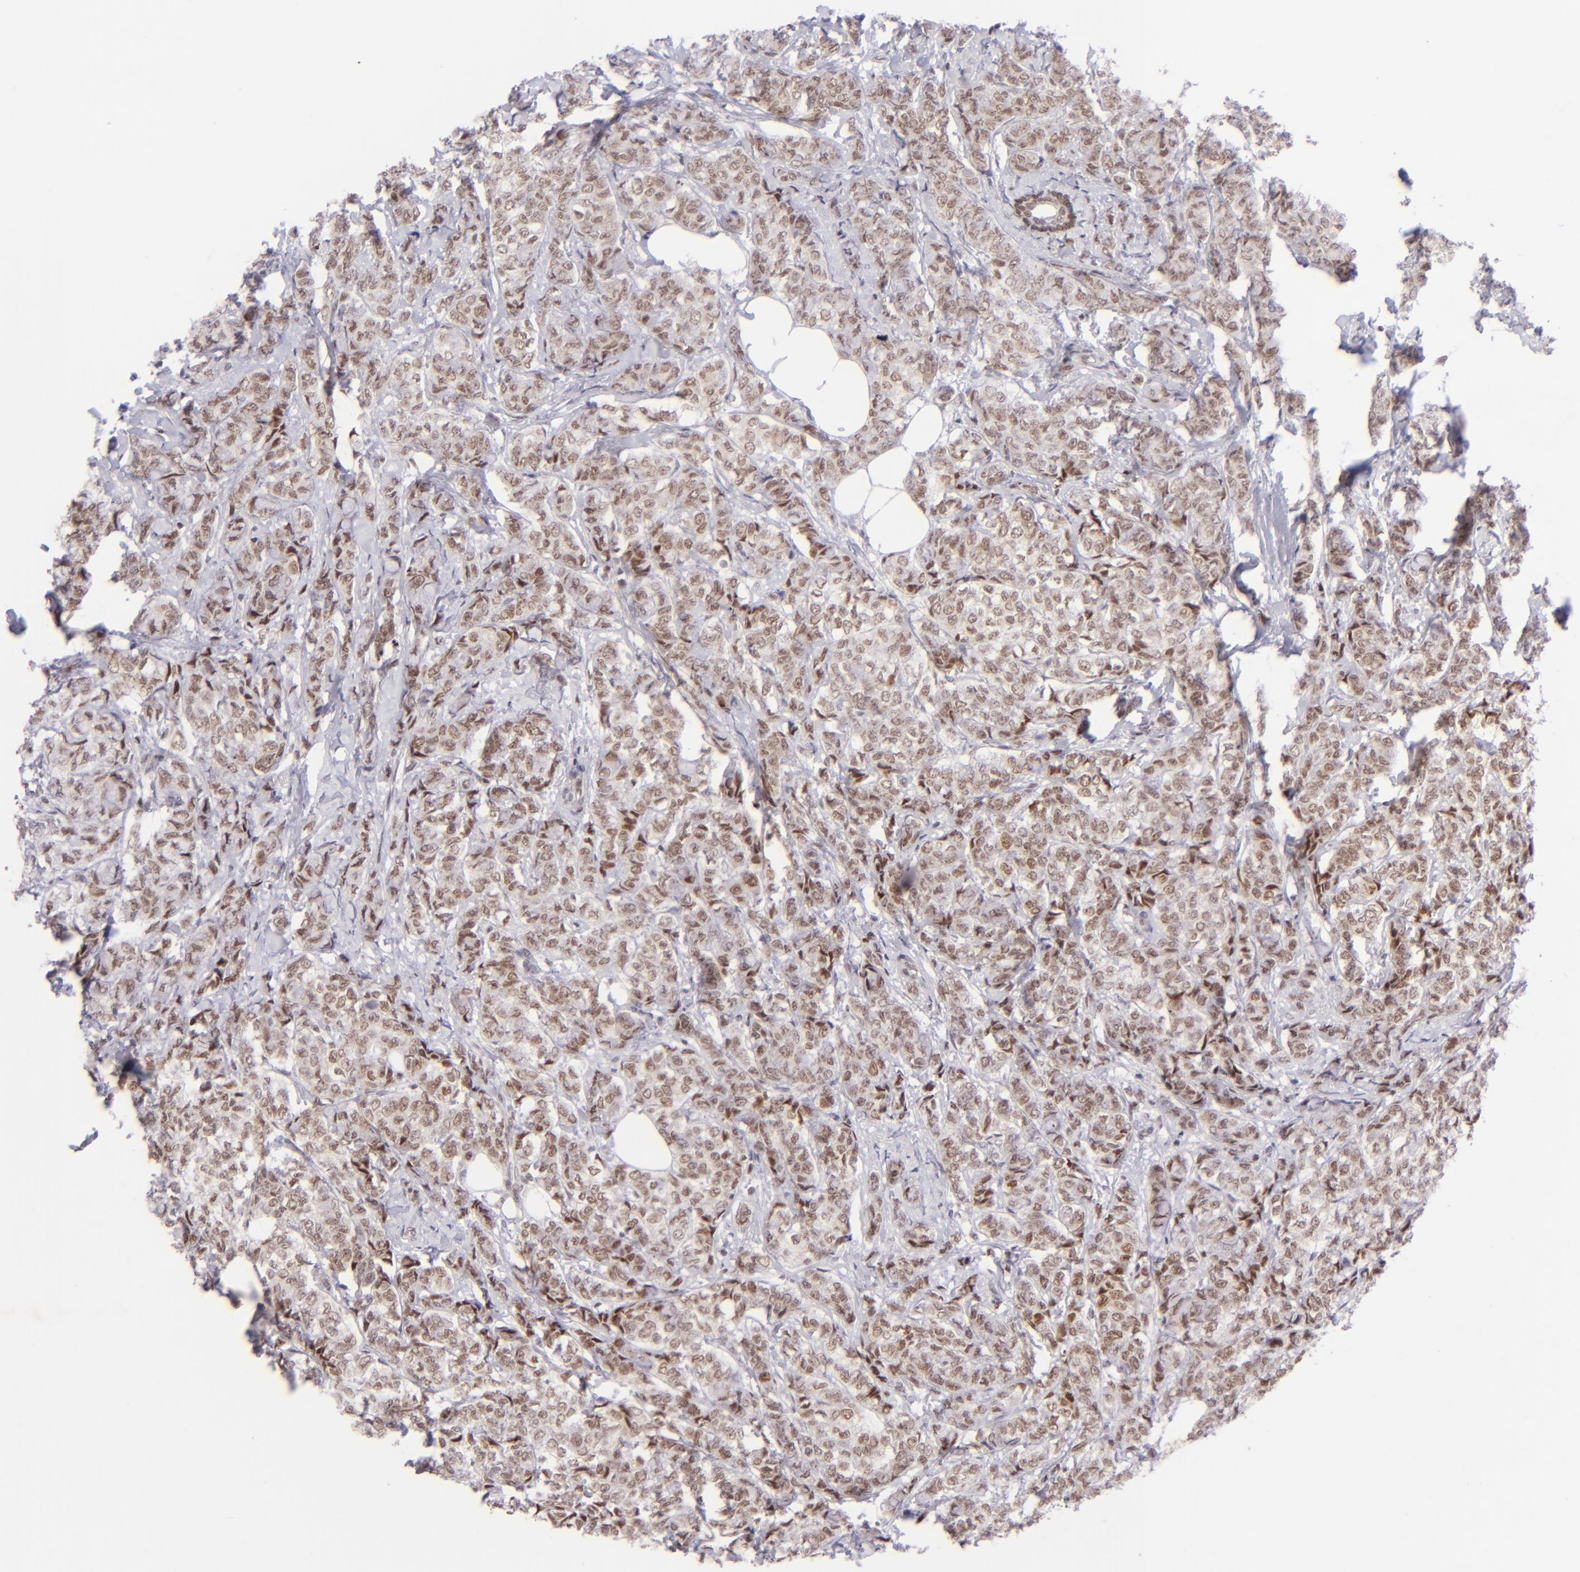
{"staining": {"intensity": "moderate", "quantity": "25%-75%", "location": "cytoplasmic/membranous,nuclear"}, "tissue": "breast cancer", "cell_type": "Tumor cells", "image_type": "cancer", "snomed": [{"axis": "morphology", "description": "Lobular carcinoma"}, {"axis": "topography", "description": "Breast"}], "caption": "Immunohistochemical staining of human breast lobular carcinoma demonstrates medium levels of moderate cytoplasmic/membranous and nuclear expression in approximately 25%-75% of tumor cells.", "gene": "POU2F1", "patient": {"sex": "female", "age": 60}}